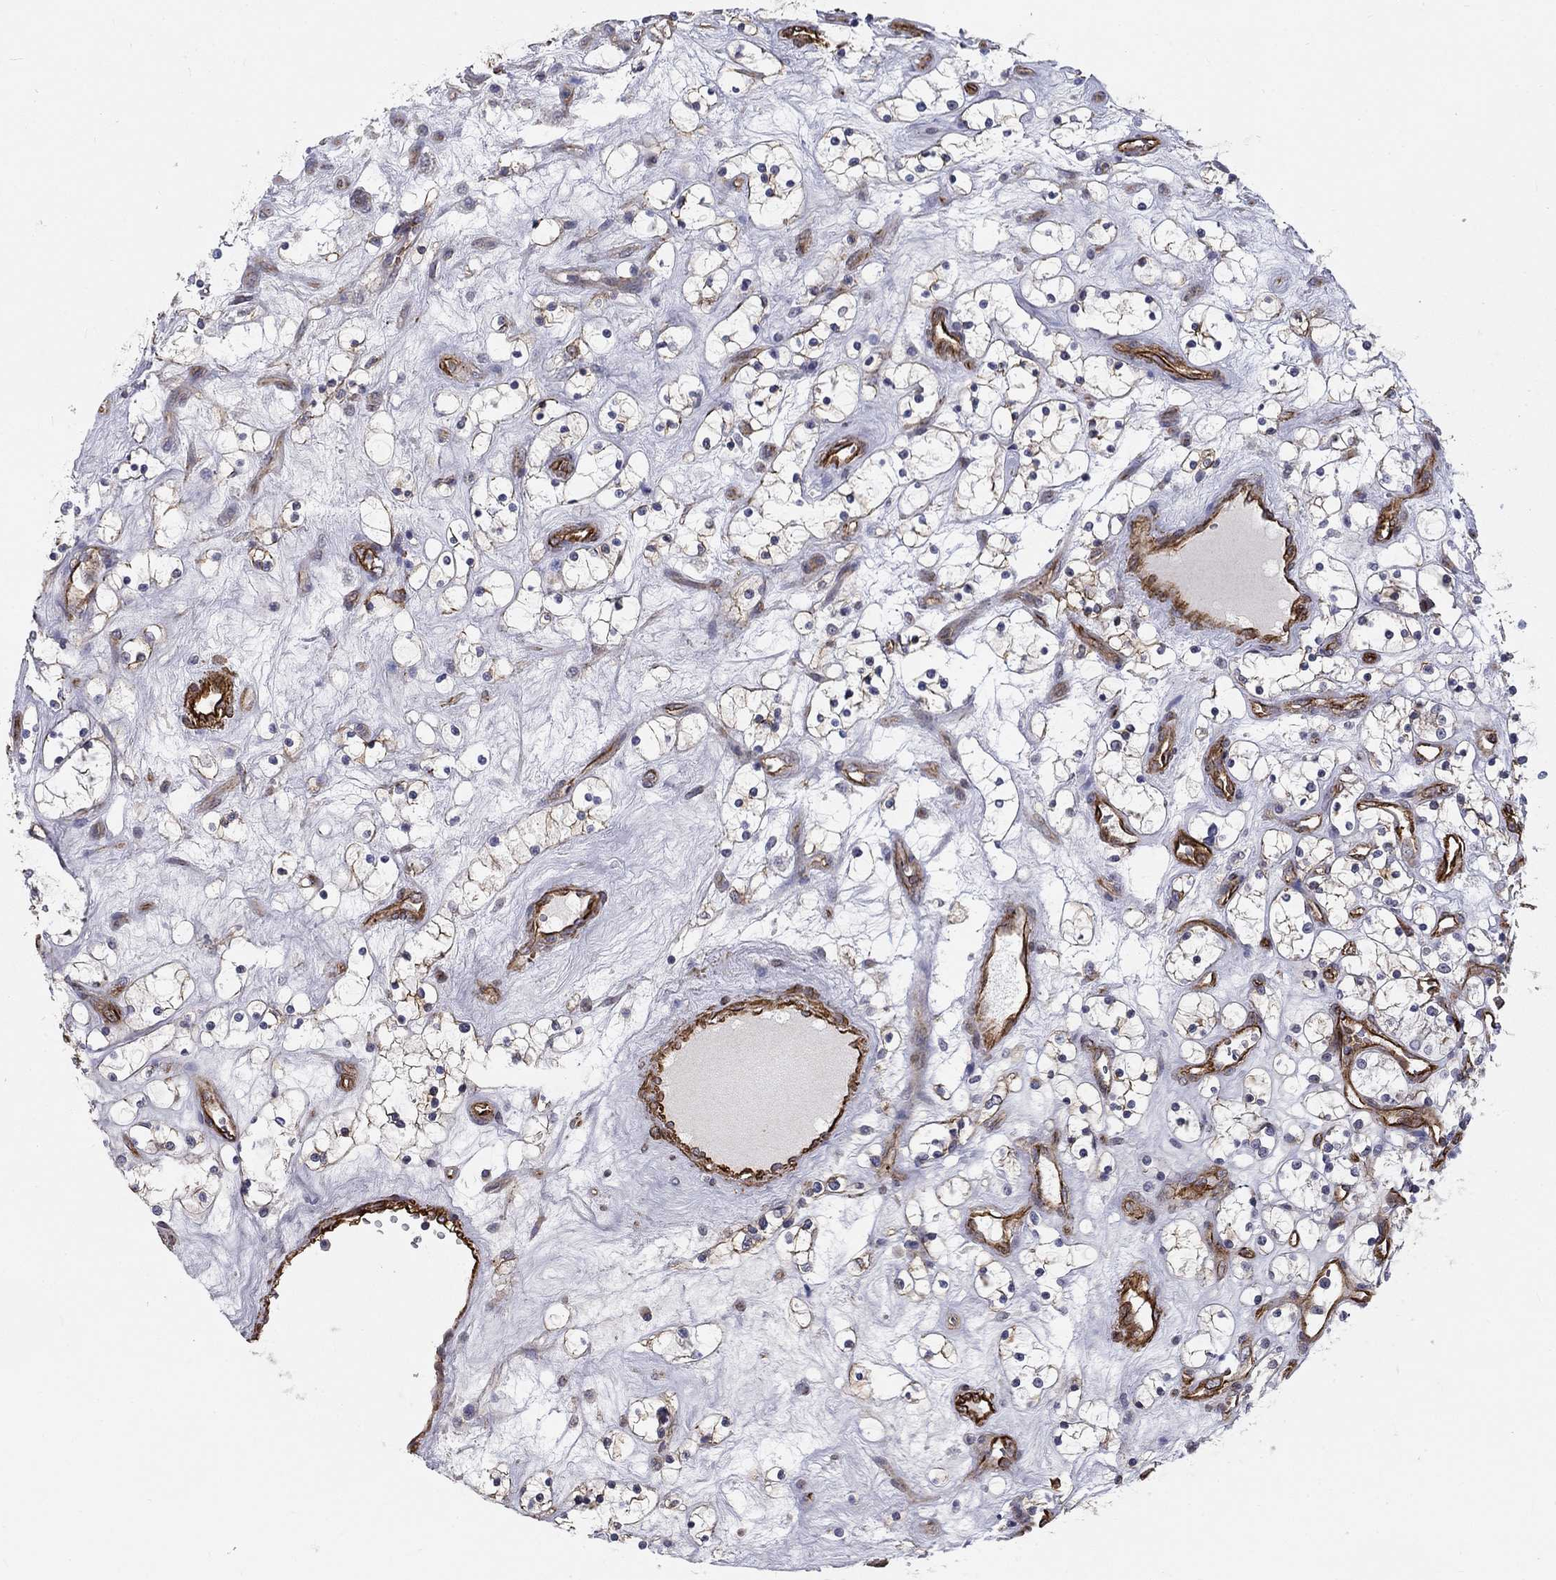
{"staining": {"intensity": "moderate", "quantity": "<25%", "location": "cytoplasmic/membranous"}, "tissue": "renal cancer", "cell_type": "Tumor cells", "image_type": "cancer", "snomed": [{"axis": "morphology", "description": "Adenocarcinoma, NOS"}, {"axis": "topography", "description": "Kidney"}], "caption": "The image reveals immunohistochemical staining of adenocarcinoma (renal). There is moderate cytoplasmic/membranous positivity is identified in about <25% of tumor cells. (brown staining indicates protein expression, while blue staining denotes nuclei).", "gene": "SYNC", "patient": {"sex": "female", "age": 69}}